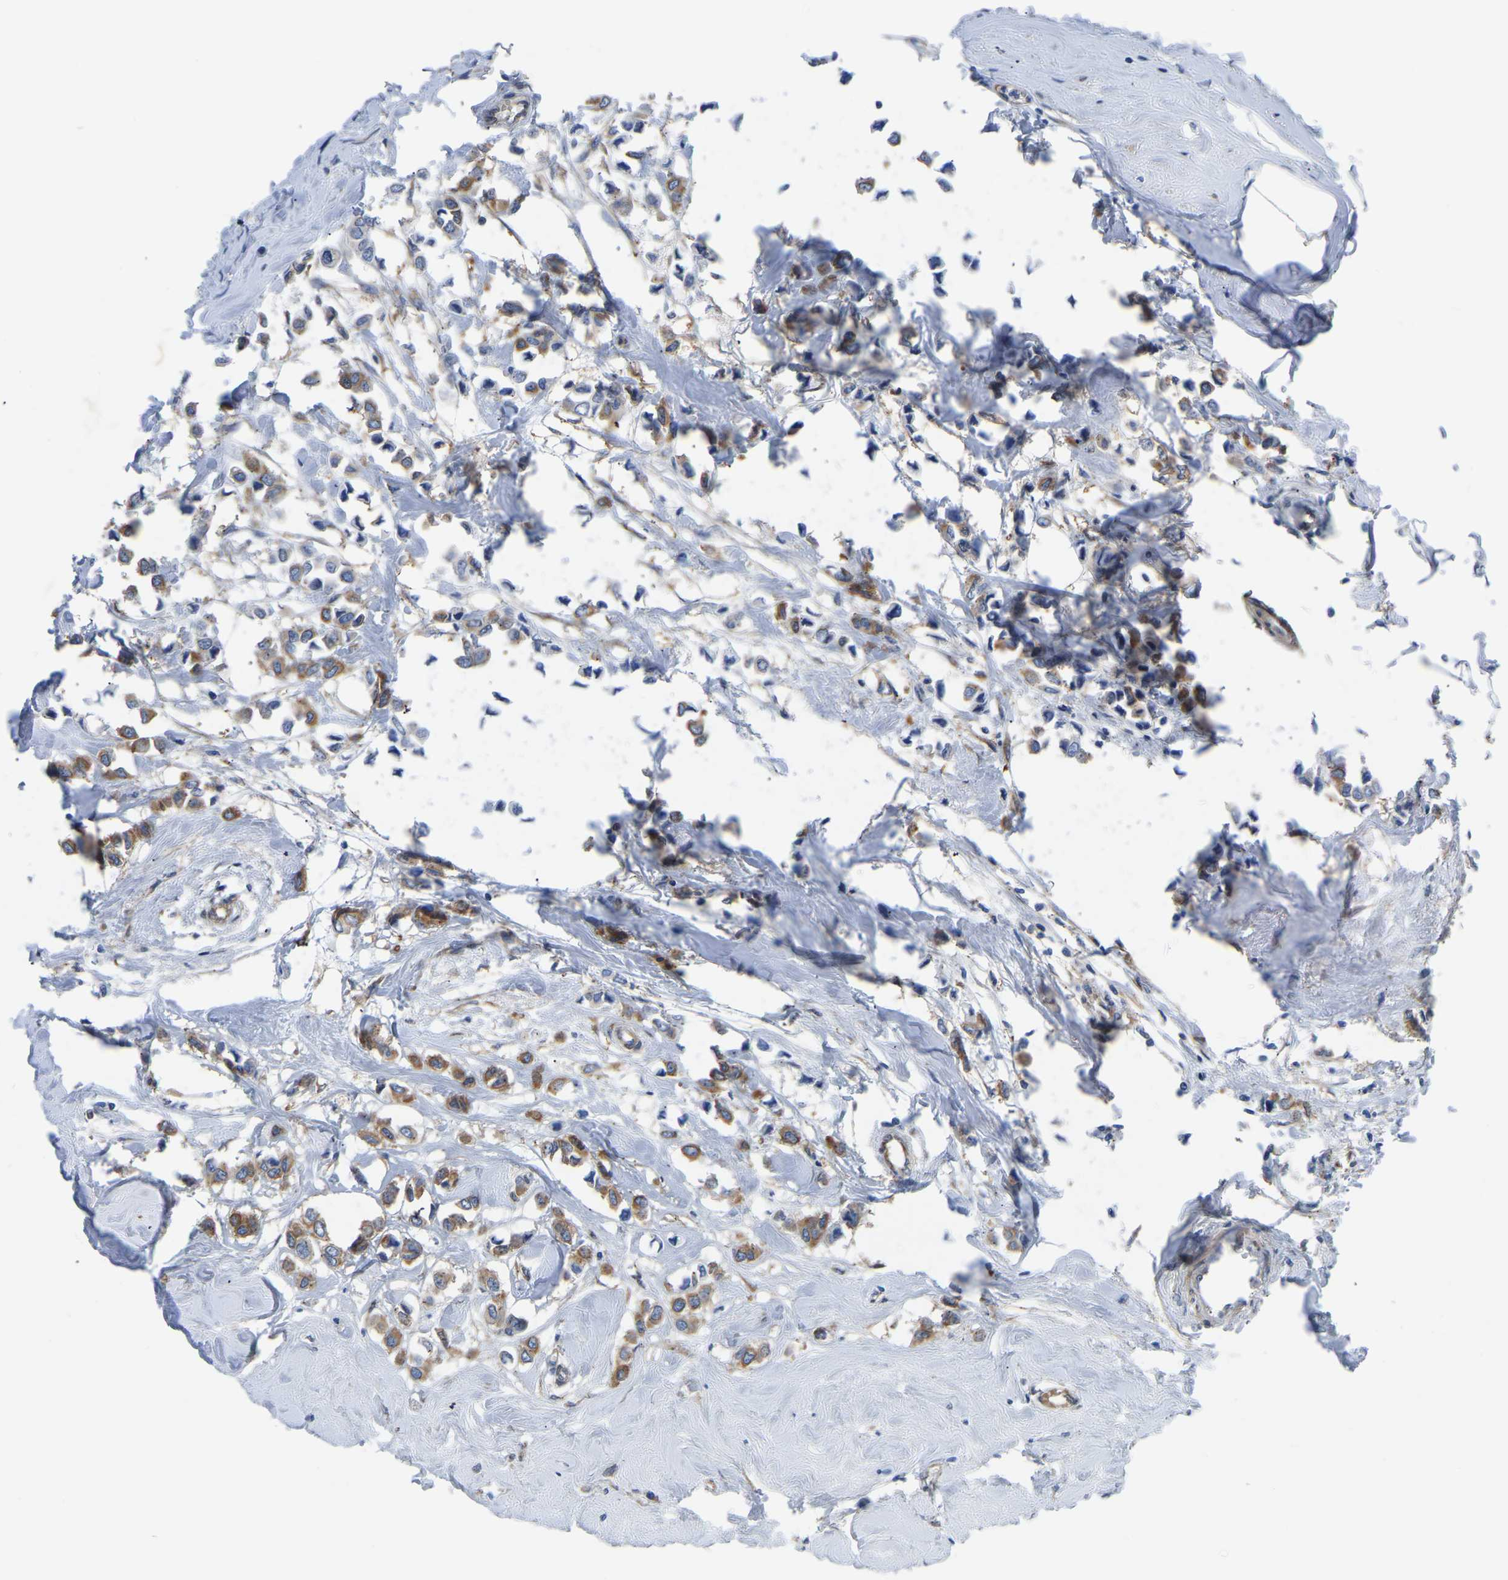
{"staining": {"intensity": "moderate", "quantity": ">75%", "location": "cytoplasmic/membranous"}, "tissue": "breast cancer", "cell_type": "Tumor cells", "image_type": "cancer", "snomed": [{"axis": "morphology", "description": "Lobular carcinoma"}, {"axis": "topography", "description": "Breast"}], "caption": "Immunohistochemistry (IHC) (DAB (3,3'-diaminobenzidine)) staining of lobular carcinoma (breast) reveals moderate cytoplasmic/membranous protein staining in about >75% of tumor cells.", "gene": "TFG", "patient": {"sex": "female", "age": 51}}